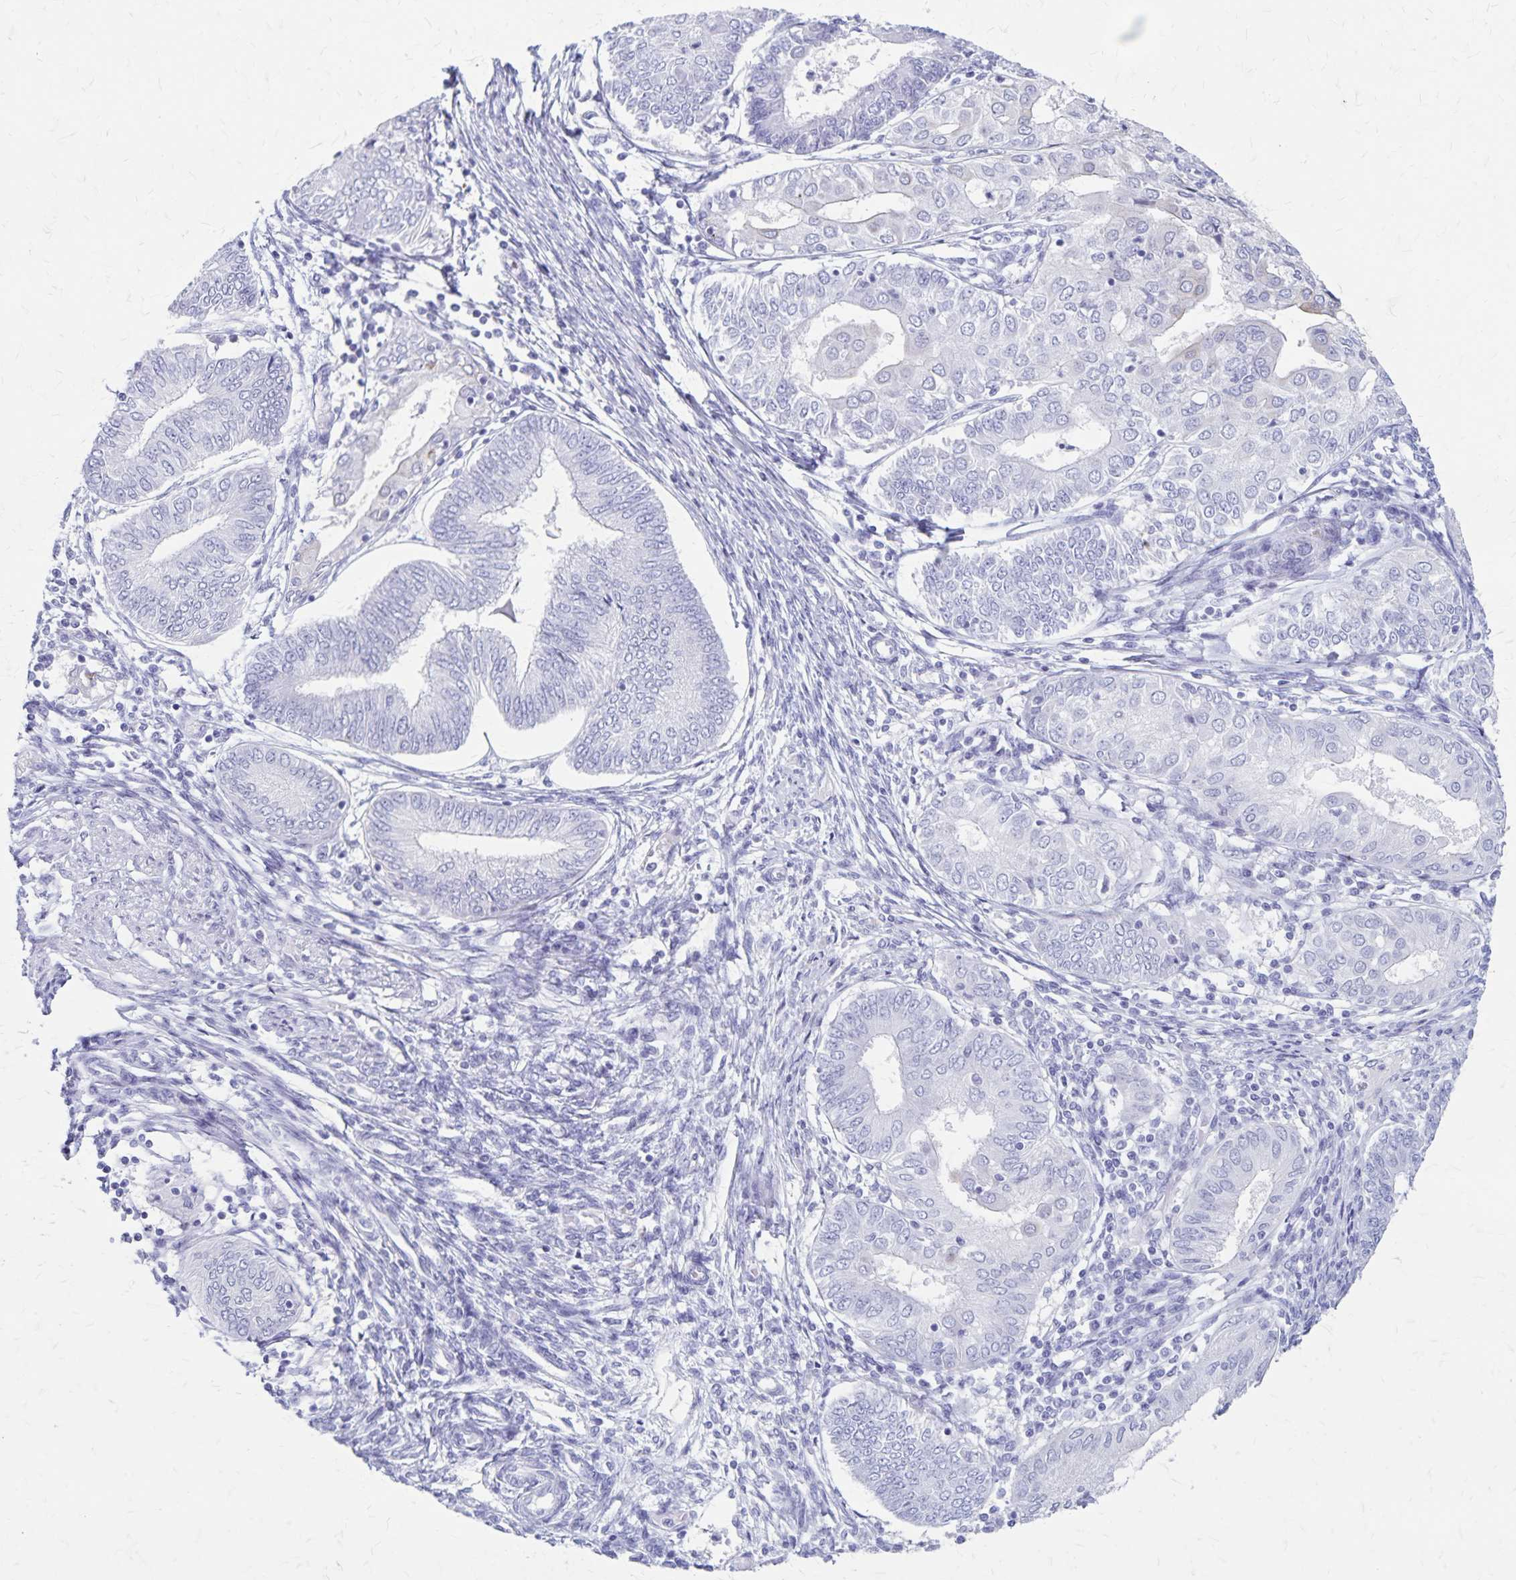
{"staining": {"intensity": "negative", "quantity": "none", "location": "none"}, "tissue": "endometrial cancer", "cell_type": "Tumor cells", "image_type": "cancer", "snomed": [{"axis": "morphology", "description": "Adenocarcinoma, NOS"}, {"axis": "topography", "description": "Endometrium"}], "caption": "This photomicrograph is of endometrial cancer (adenocarcinoma) stained with immunohistochemistry to label a protein in brown with the nuclei are counter-stained blue. There is no positivity in tumor cells. (Stains: DAB (3,3'-diaminobenzidine) immunohistochemistry with hematoxylin counter stain, Microscopy: brightfield microscopy at high magnification).", "gene": "GPBAR1", "patient": {"sex": "female", "age": 68}}